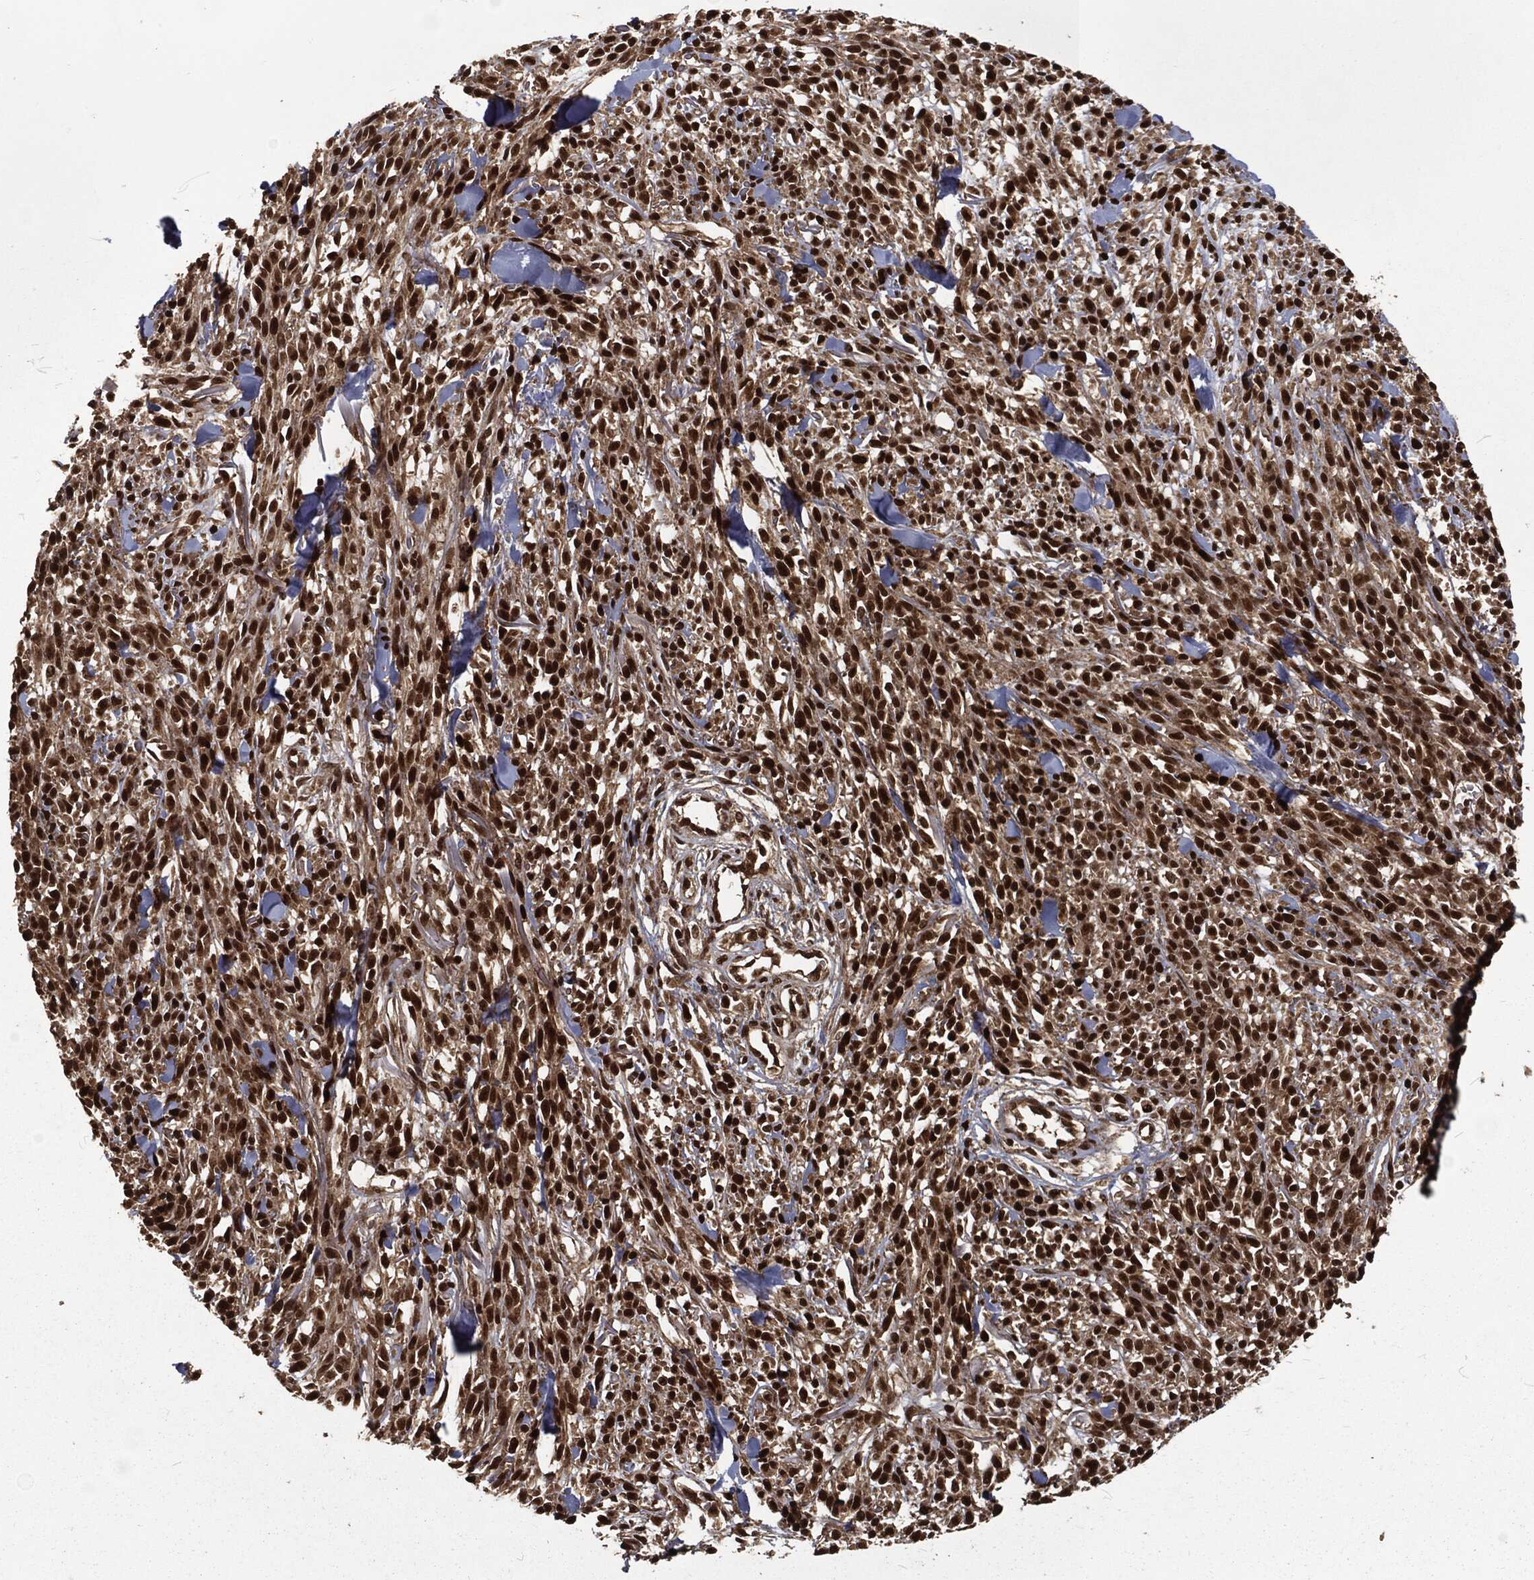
{"staining": {"intensity": "strong", "quantity": ">75%", "location": "nuclear"}, "tissue": "melanoma", "cell_type": "Tumor cells", "image_type": "cancer", "snomed": [{"axis": "morphology", "description": "Malignant melanoma, NOS"}, {"axis": "topography", "description": "Skin"}, {"axis": "topography", "description": "Skin of trunk"}], "caption": "Melanoma stained with a brown dye shows strong nuclear positive positivity in approximately >75% of tumor cells.", "gene": "NGRN", "patient": {"sex": "male", "age": 74}}